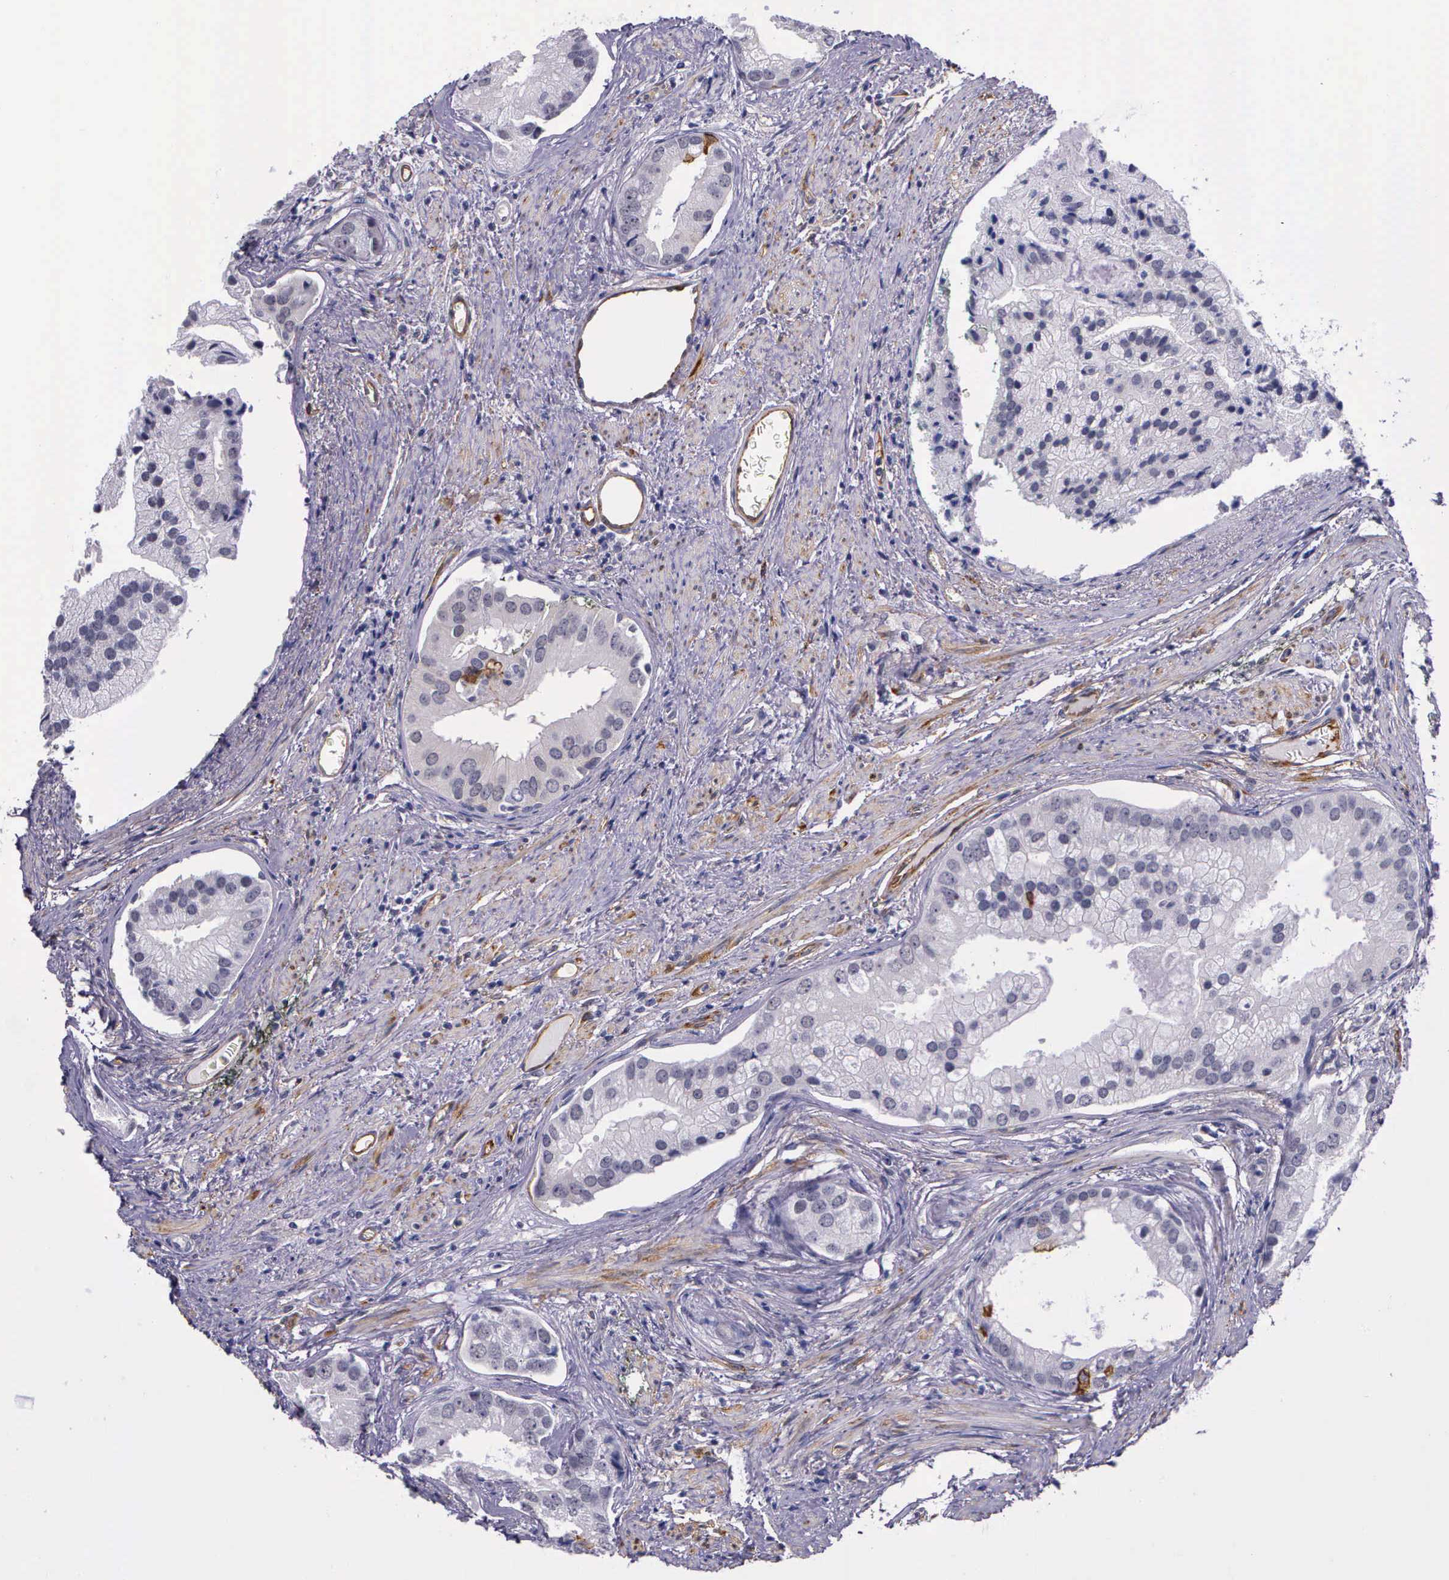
{"staining": {"intensity": "negative", "quantity": "none", "location": "none"}, "tissue": "prostate cancer", "cell_type": "Tumor cells", "image_type": "cancer", "snomed": [{"axis": "morphology", "description": "Adenocarcinoma, Low grade"}, {"axis": "topography", "description": "Prostate"}], "caption": "Tumor cells show no significant protein staining in prostate low-grade adenocarcinoma.", "gene": "AHNAK2", "patient": {"sex": "male", "age": 71}}